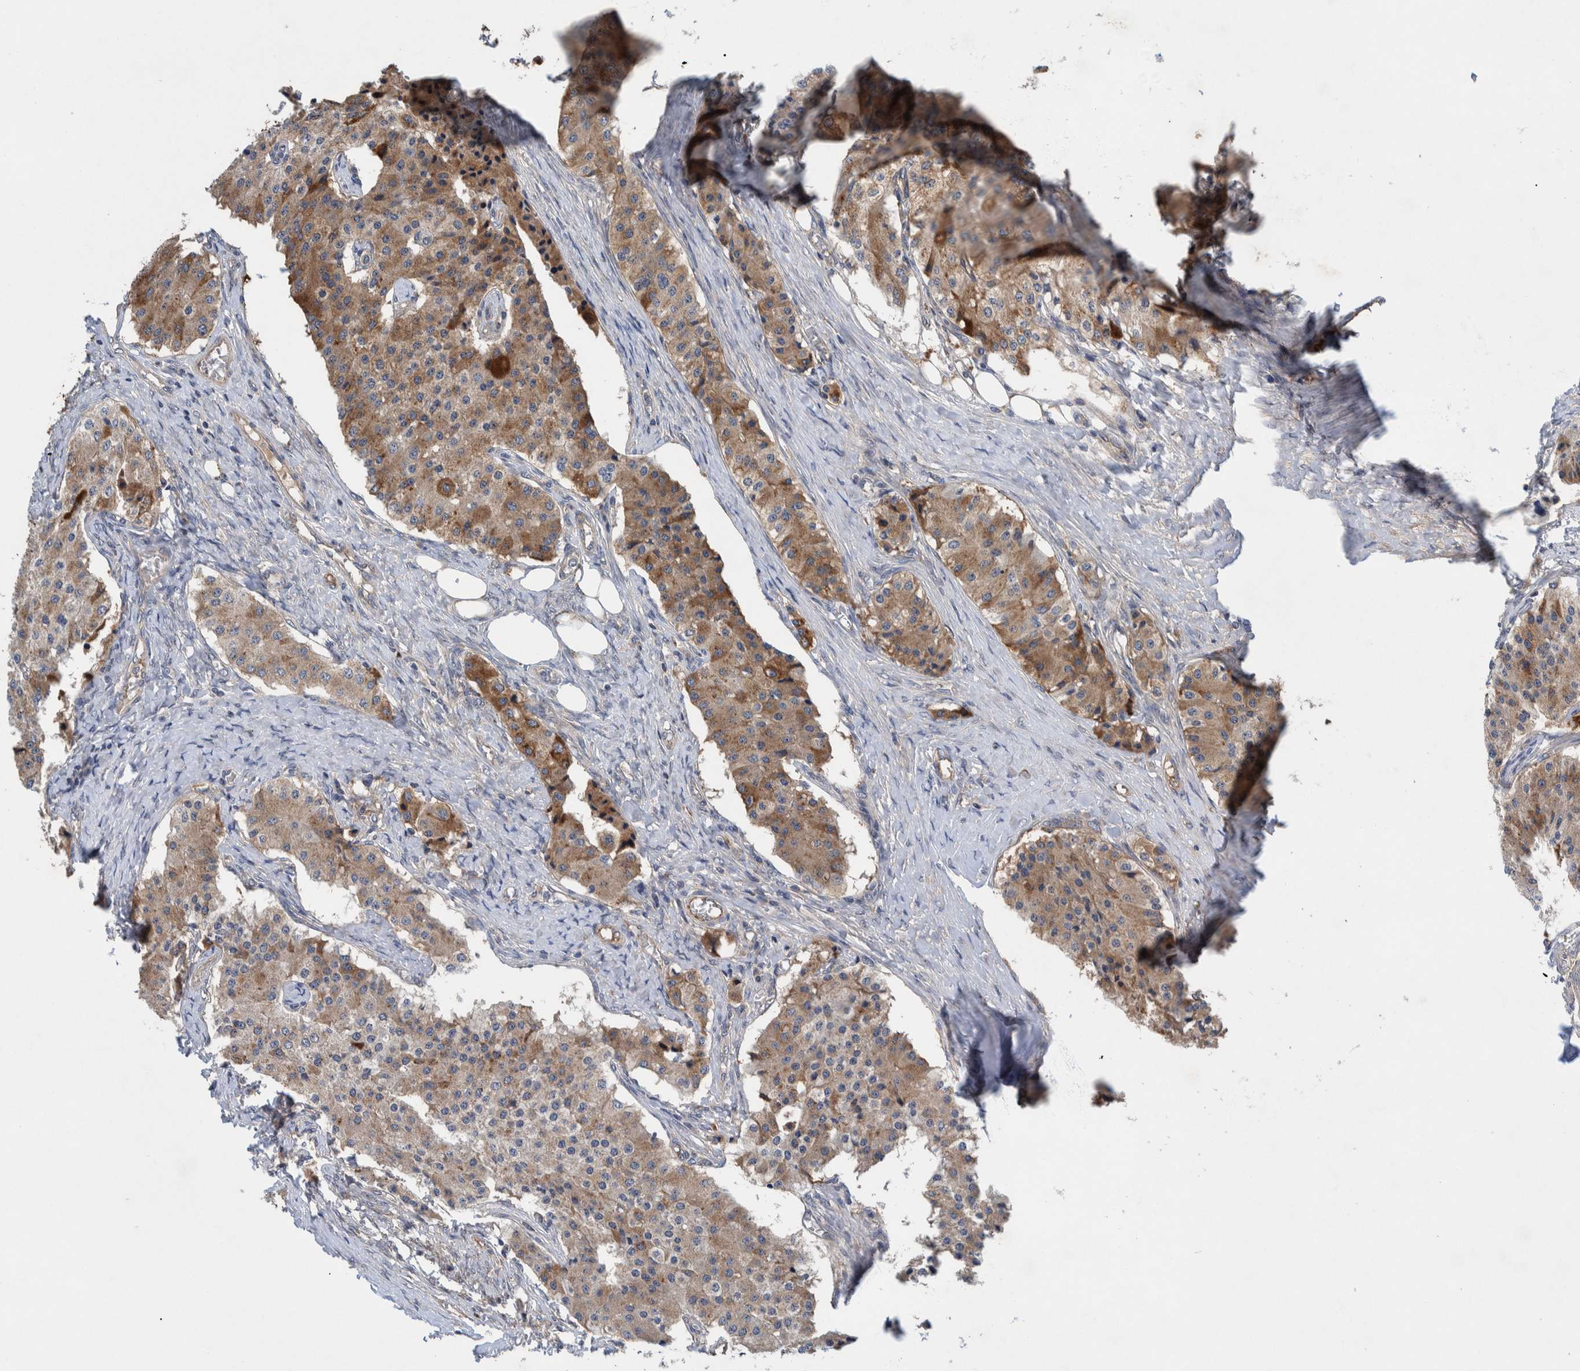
{"staining": {"intensity": "moderate", "quantity": ">75%", "location": "cytoplasmic/membranous"}, "tissue": "carcinoid", "cell_type": "Tumor cells", "image_type": "cancer", "snomed": [{"axis": "morphology", "description": "Carcinoid, malignant, NOS"}, {"axis": "topography", "description": "Colon"}], "caption": "Protein staining demonstrates moderate cytoplasmic/membranous positivity in about >75% of tumor cells in malignant carcinoid. (DAB (3,3'-diaminobenzidine) = brown stain, brightfield microscopy at high magnification).", "gene": "ITIH3", "patient": {"sex": "female", "age": 52}}